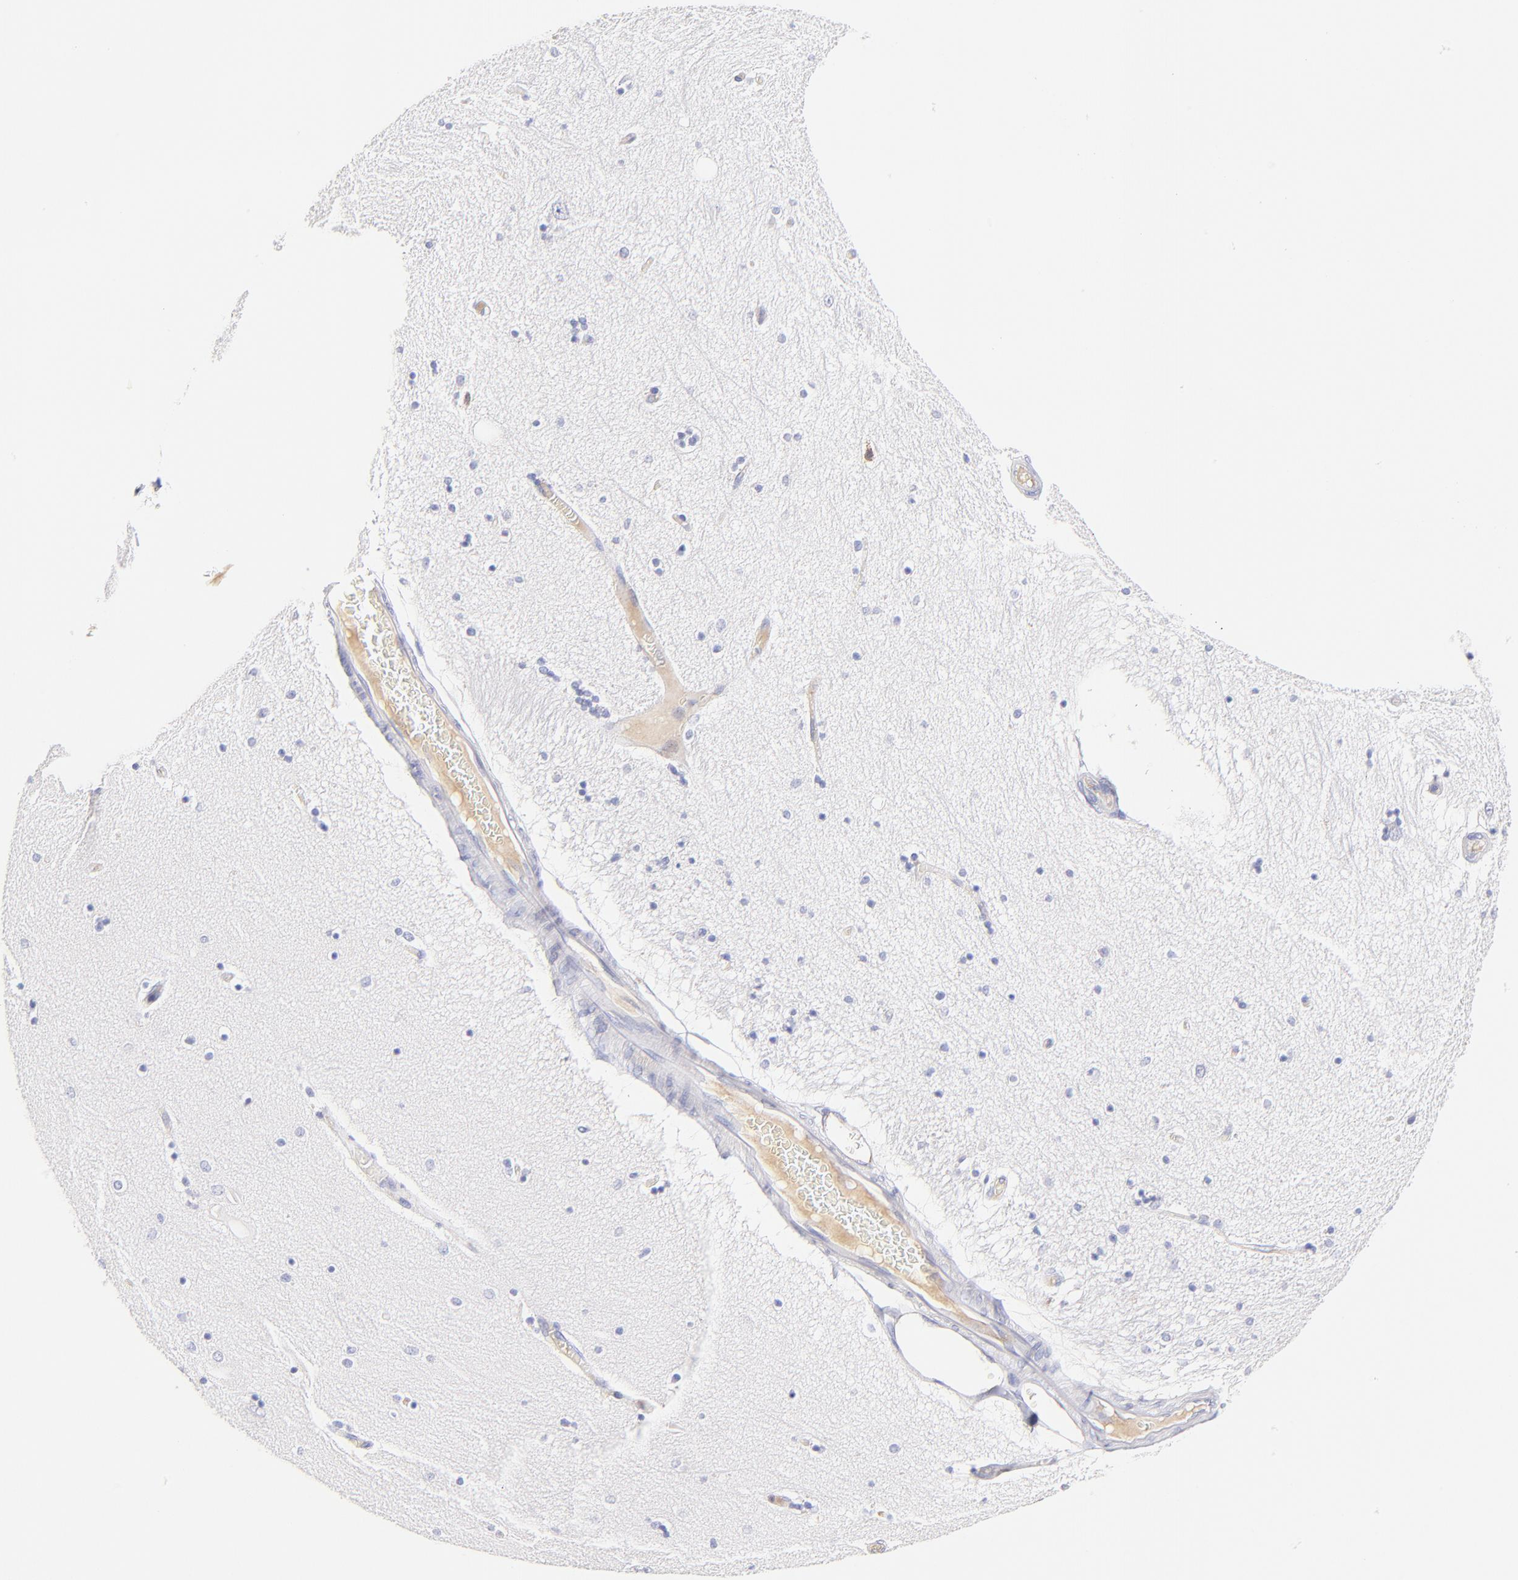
{"staining": {"intensity": "negative", "quantity": "none", "location": "none"}, "tissue": "hippocampus", "cell_type": "Glial cells", "image_type": "normal", "snomed": [{"axis": "morphology", "description": "Normal tissue, NOS"}, {"axis": "topography", "description": "Hippocampus"}], "caption": "An immunohistochemistry (IHC) image of benign hippocampus is shown. There is no staining in glial cells of hippocampus. Nuclei are stained in blue.", "gene": "ASB9", "patient": {"sex": "female", "age": 54}}